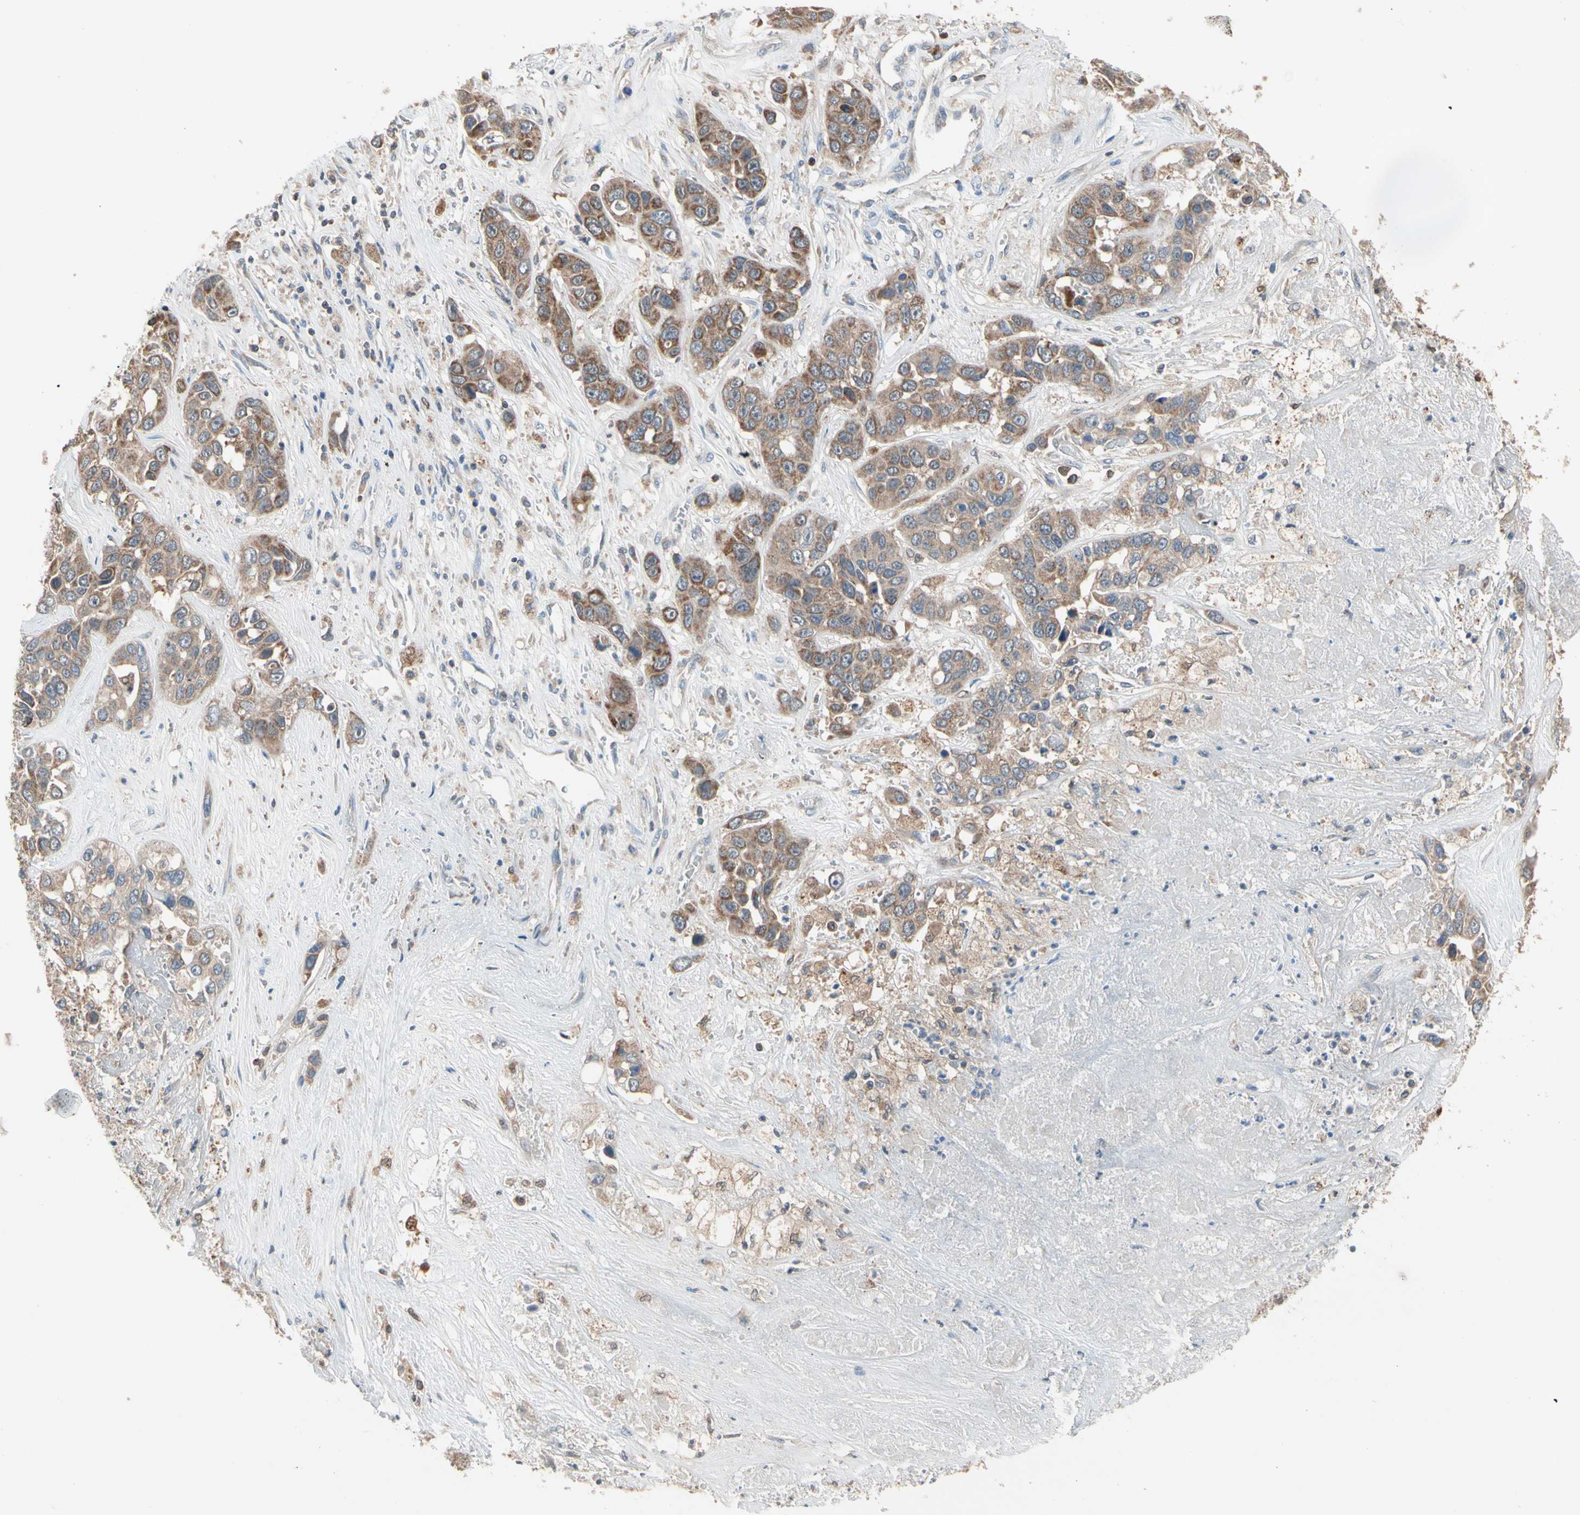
{"staining": {"intensity": "moderate", "quantity": ">75%", "location": "cytoplasmic/membranous"}, "tissue": "liver cancer", "cell_type": "Tumor cells", "image_type": "cancer", "snomed": [{"axis": "morphology", "description": "Cholangiocarcinoma"}, {"axis": "topography", "description": "Liver"}], "caption": "Moderate cytoplasmic/membranous protein expression is present in about >75% of tumor cells in liver cancer.", "gene": "MTHFS", "patient": {"sex": "female", "age": 52}}